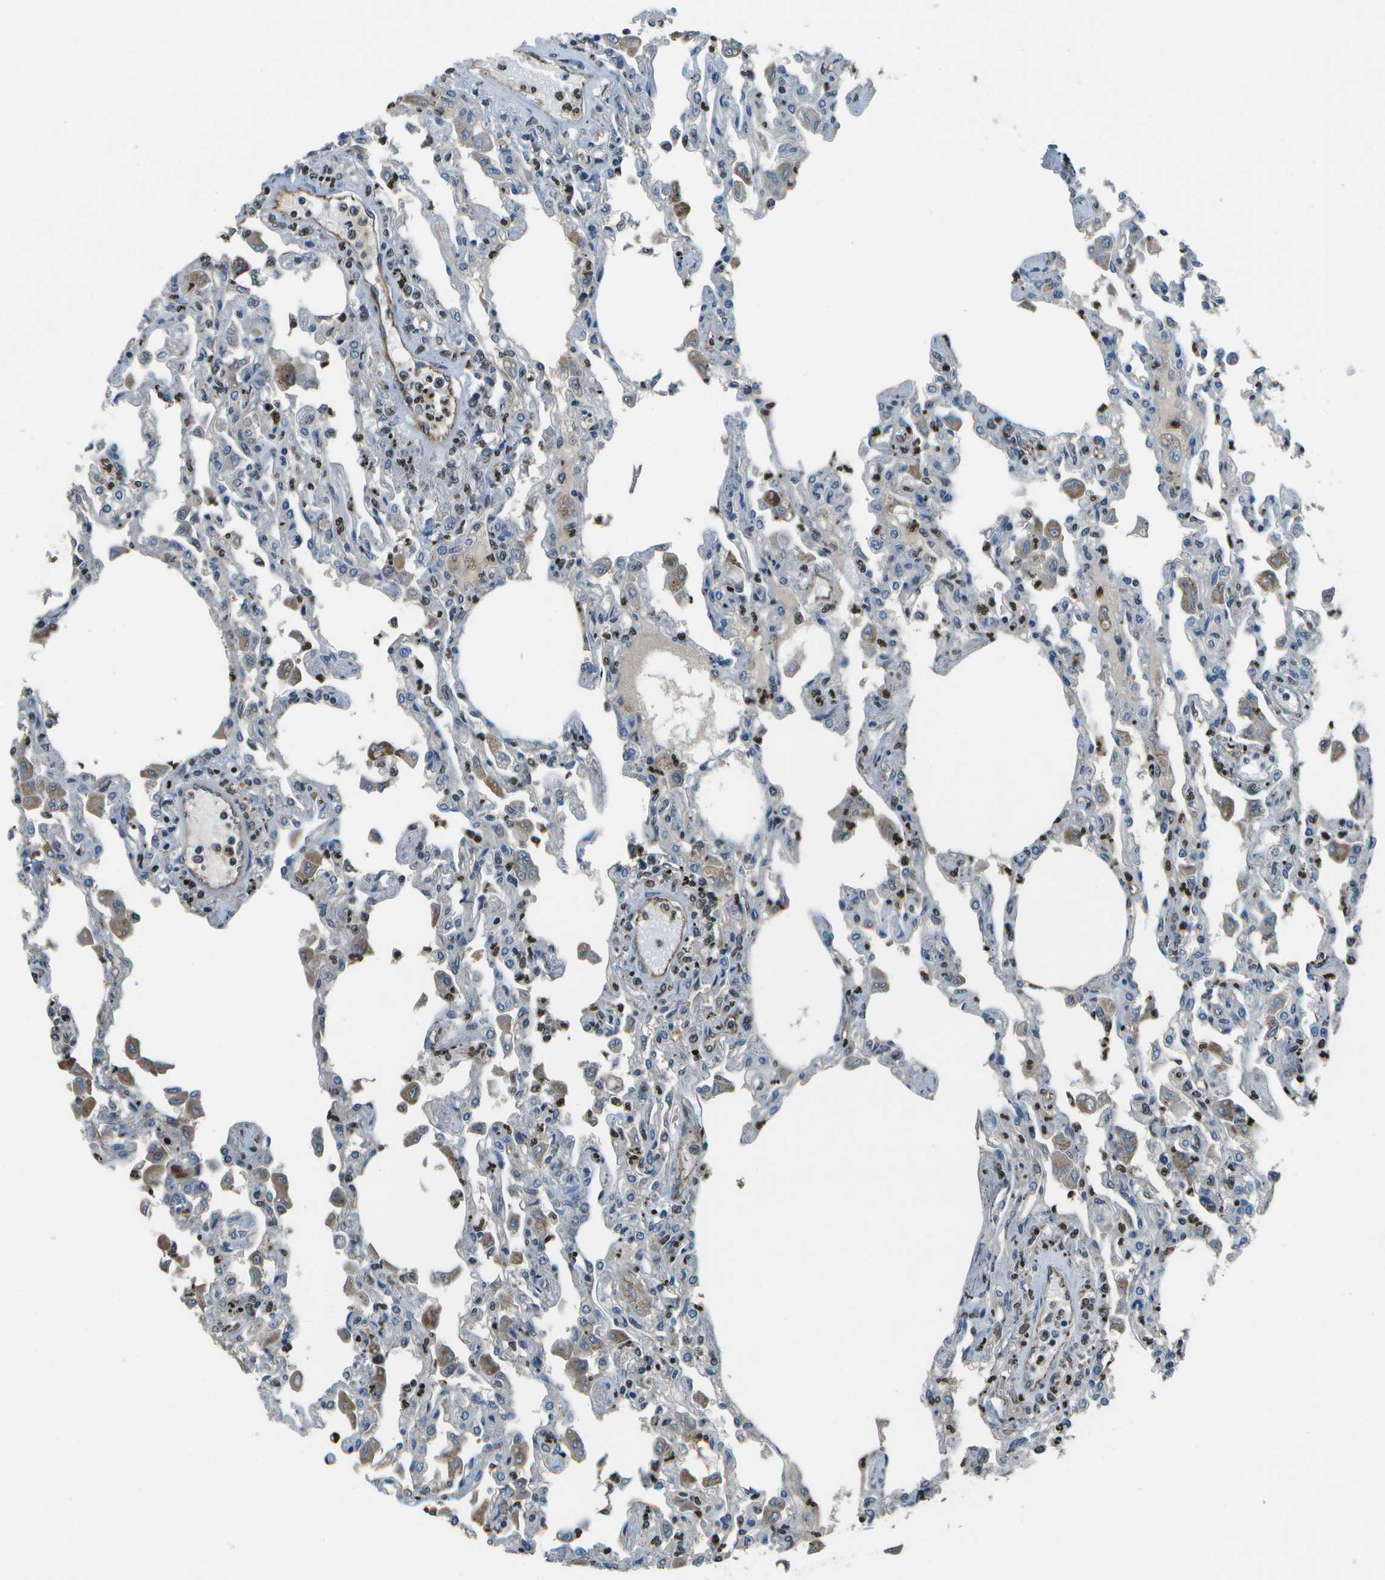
{"staining": {"intensity": "moderate", "quantity": "<25%", "location": "nuclear"}, "tissue": "lung", "cell_type": "Alveolar cells", "image_type": "normal", "snomed": [{"axis": "morphology", "description": "Normal tissue, NOS"}, {"axis": "topography", "description": "Bronchus"}, {"axis": "topography", "description": "Lung"}], "caption": "Immunohistochemical staining of benign lung reveals <25% levels of moderate nuclear protein expression in about <25% of alveolar cells. Ihc stains the protein of interest in brown and the nuclei are stained blue.", "gene": "PDLIM1", "patient": {"sex": "female", "age": 49}}